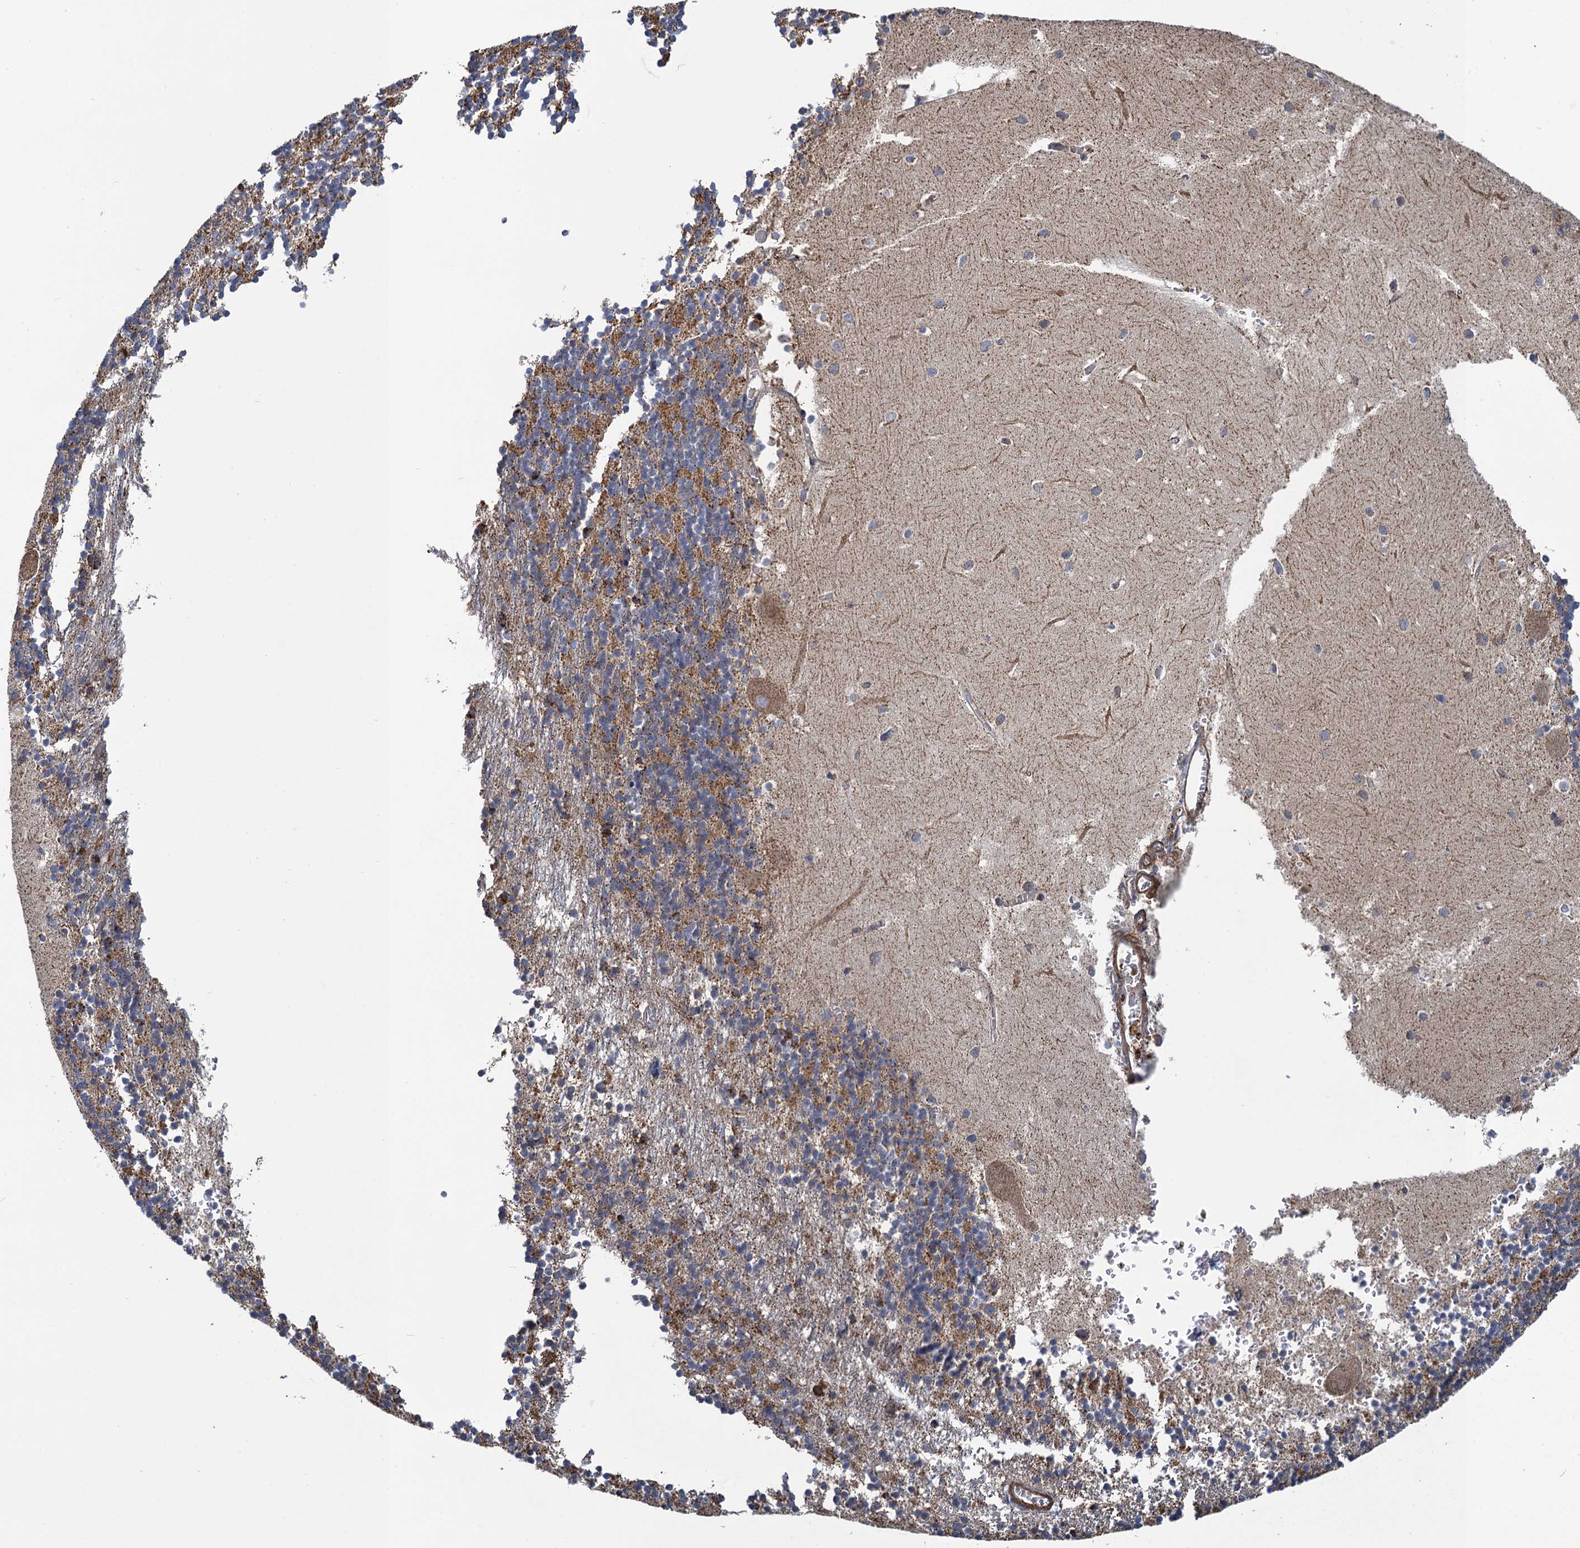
{"staining": {"intensity": "moderate", "quantity": "25%-75%", "location": "cytoplasmic/membranous"}, "tissue": "cerebellum", "cell_type": "Cells in granular layer", "image_type": "normal", "snomed": [{"axis": "morphology", "description": "Normal tissue, NOS"}, {"axis": "topography", "description": "Cerebellum"}], "caption": "This photomicrograph shows benign cerebellum stained with immunohistochemistry to label a protein in brown. The cytoplasmic/membranous of cells in granular layer show moderate positivity for the protein. Nuclei are counter-stained blue.", "gene": "ENSG00000260643", "patient": {"sex": "male", "age": 54}}